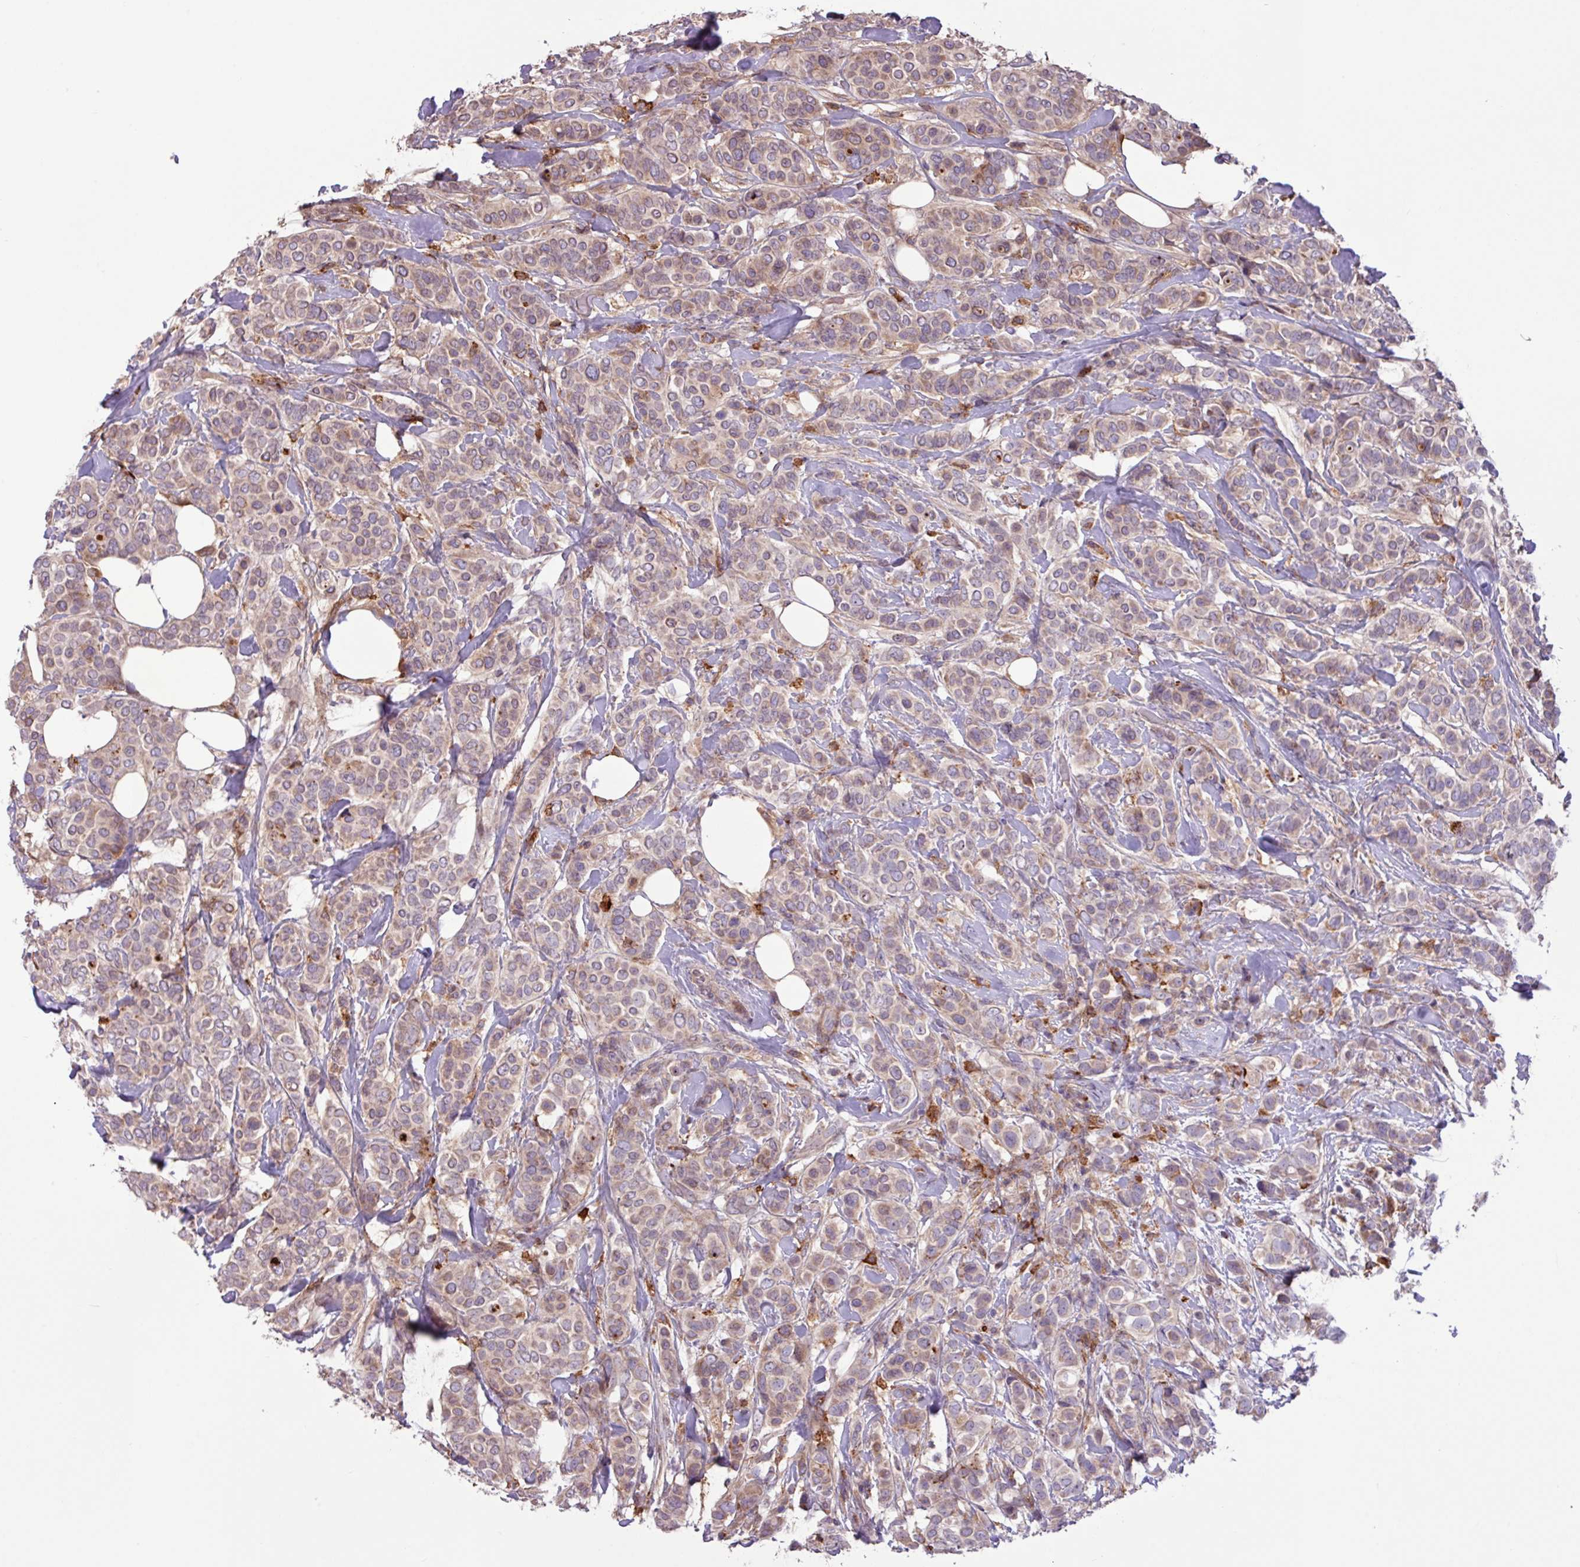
{"staining": {"intensity": "weak", "quantity": "25%-75%", "location": "cytoplasmic/membranous"}, "tissue": "breast cancer", "cell_type": "Tumor cells", "image_type": "cancer", "snomed": [{"axis": "morphology", "description": "Lobular carcinoma"}, {"axis": "topography", "description": "Breast"}], "caption": "Breast lobular carcinoma stained with a protein marker exhibits weak staining in tumor cells.", "gene": "ARHGEF25", "patient": {"sex": "female", "age": 51}}